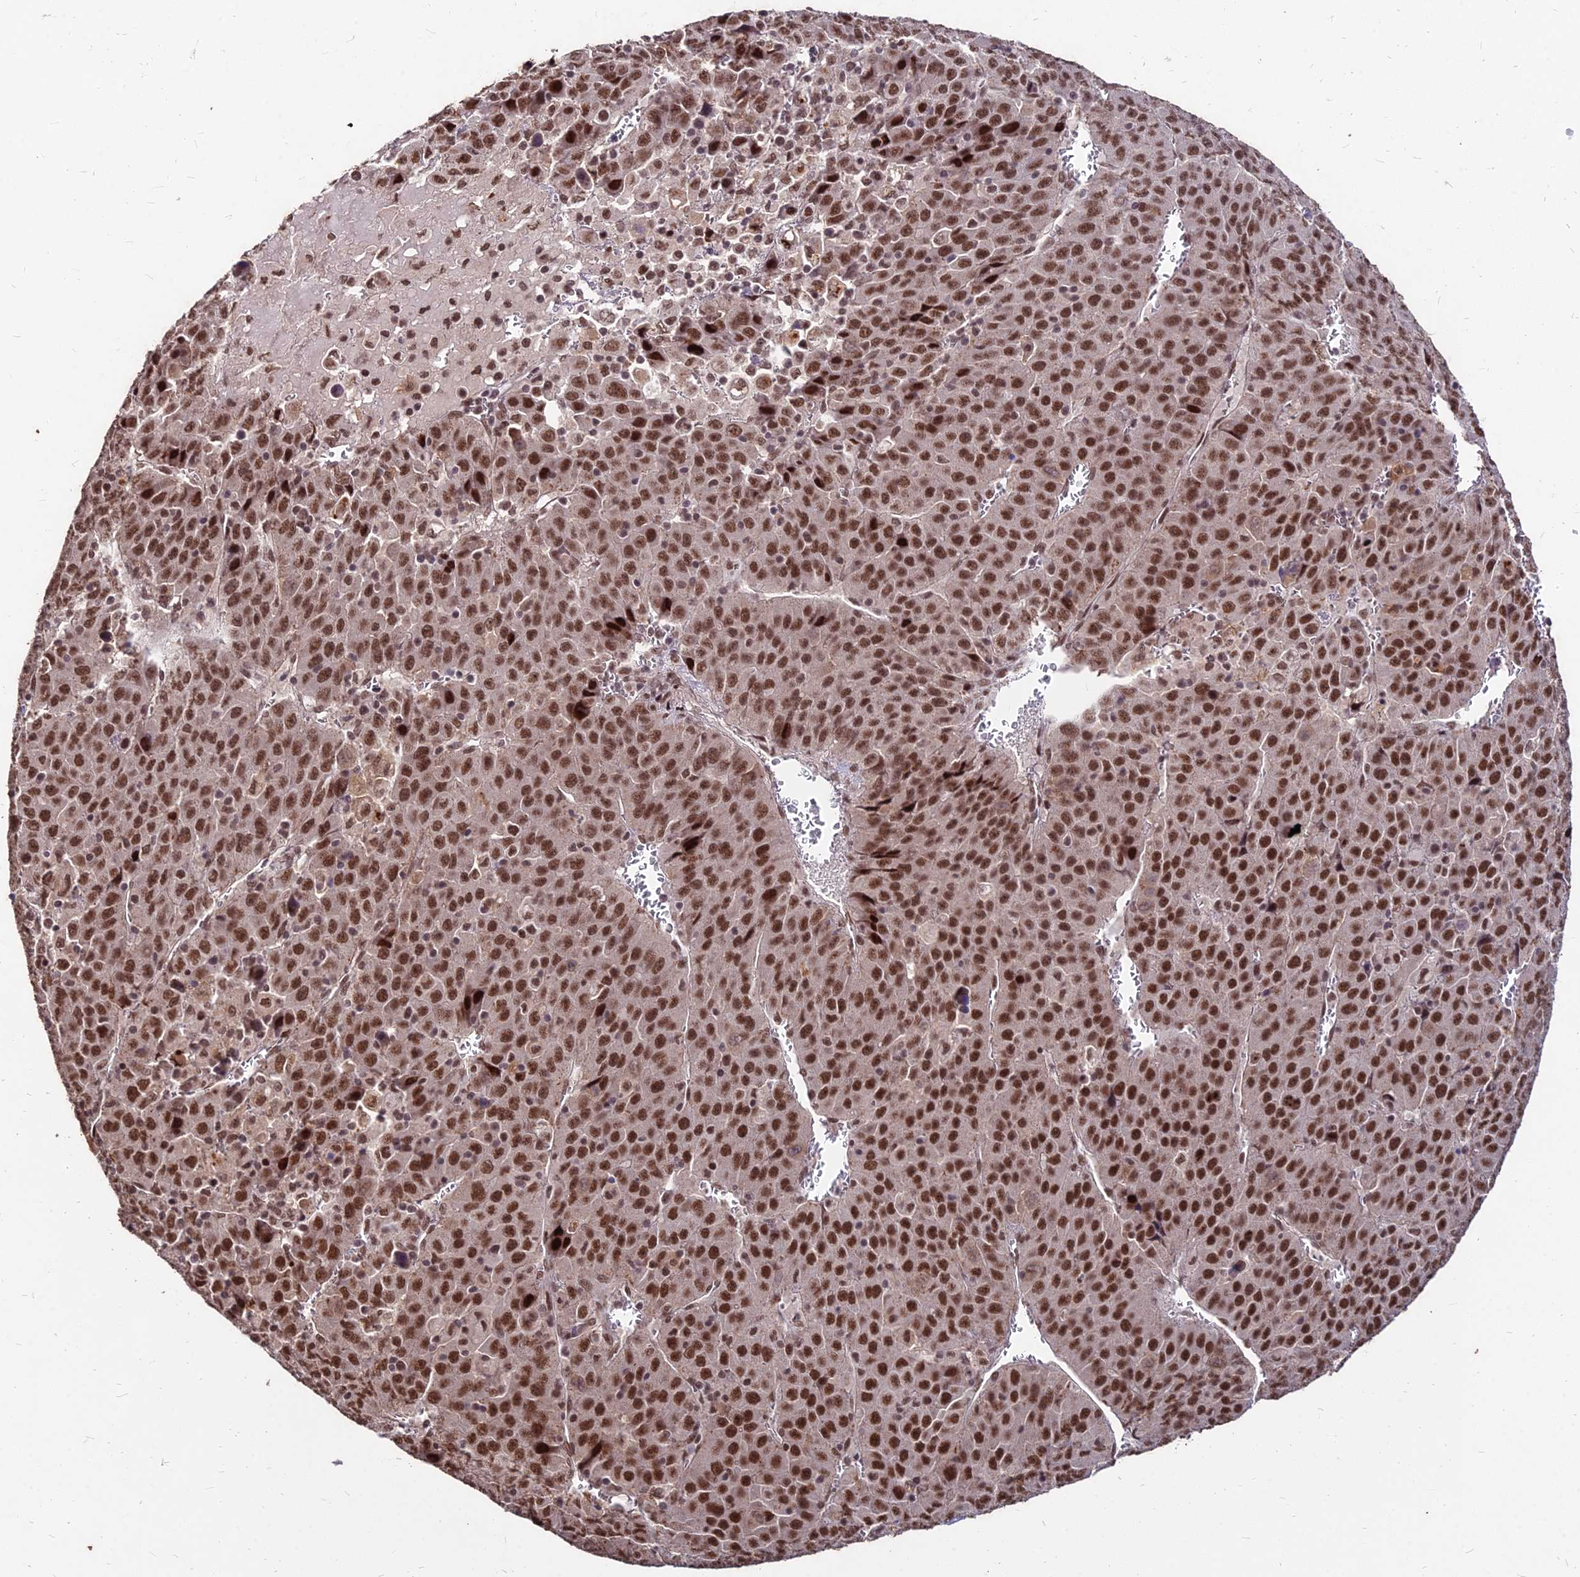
{"staining": {"intensity": "strong", "quantity": ">75%", "location": "nuclear"}, "tissue": "liver cancer", "cell_type": "Tumor cells", "image_type": "cancer", "snomed": [{"axis": "morphology", "description": "Carcinoma, Hepatocellular, NOS"}, {"axis": "topography", "description": "Liver"}], "caption": "This is a photomicrograph of IHC staining of hepatocellular carcinoma (liver), which shows strong expression in the nuclear of tumor cells.", "gene": "ZBED4", "patient": {"sex": "female", "age": 53}}